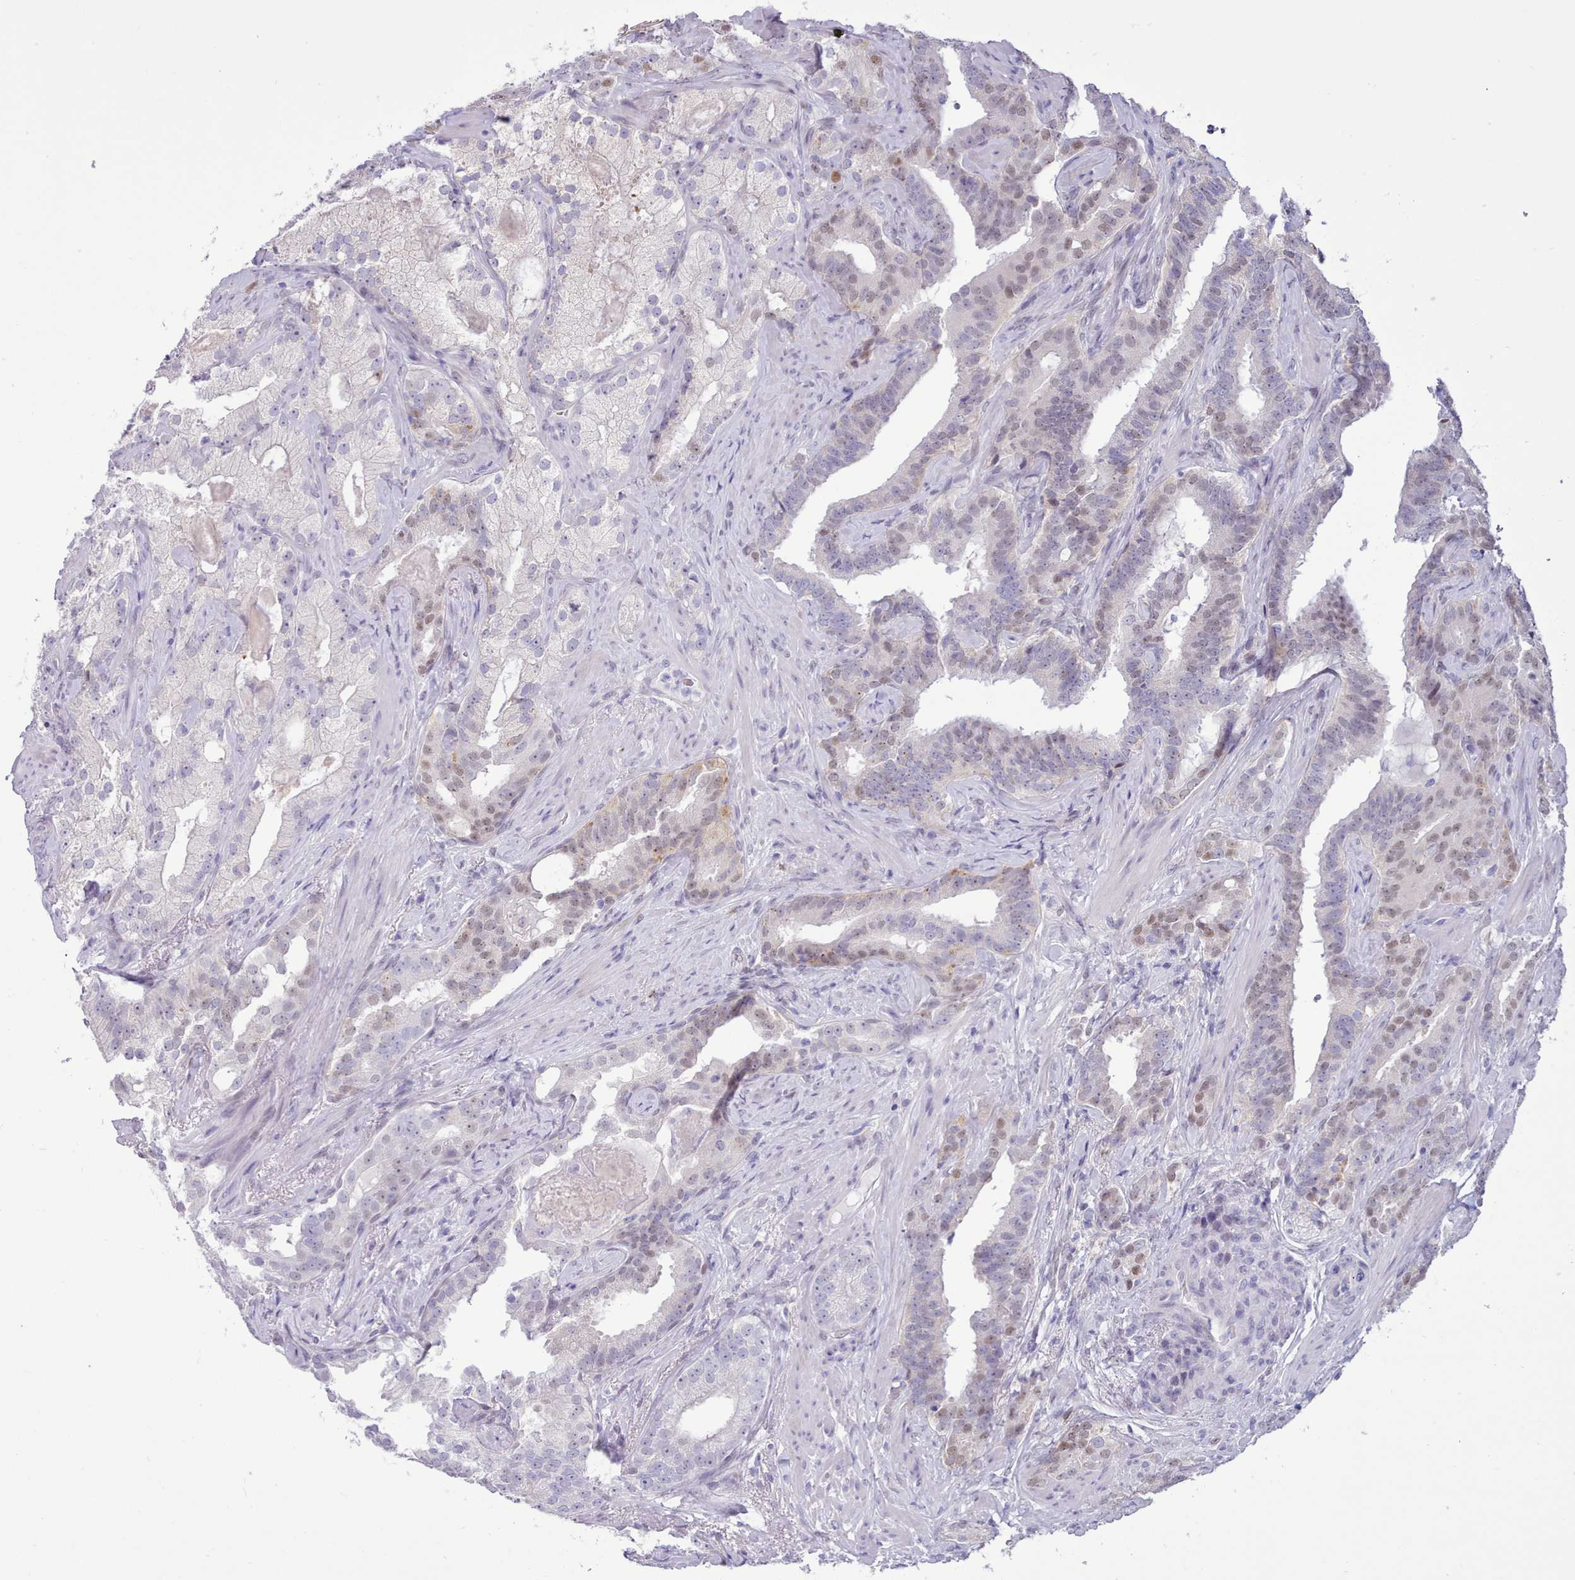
{"staining": {"intensity": "moderate", "quantity": "25%-75%", "location": "nuclear"}, "tissue": "prostate cancer", "cell_type": "Tumor cells", "image_type": "cancer", "snomed": [{"axis": "morphology", "description": "Adenocarcinoma, High grade"}, {"axis": "topography", "description": "Prostate"}], "caption": "Tumor cells demonstrate medium levels of moderate nuclear positivity in approximately 25%-75% of cells in human prostate cancer.", "gene": "TMEM253", "patient": {"sex": "male", "age": 64}}